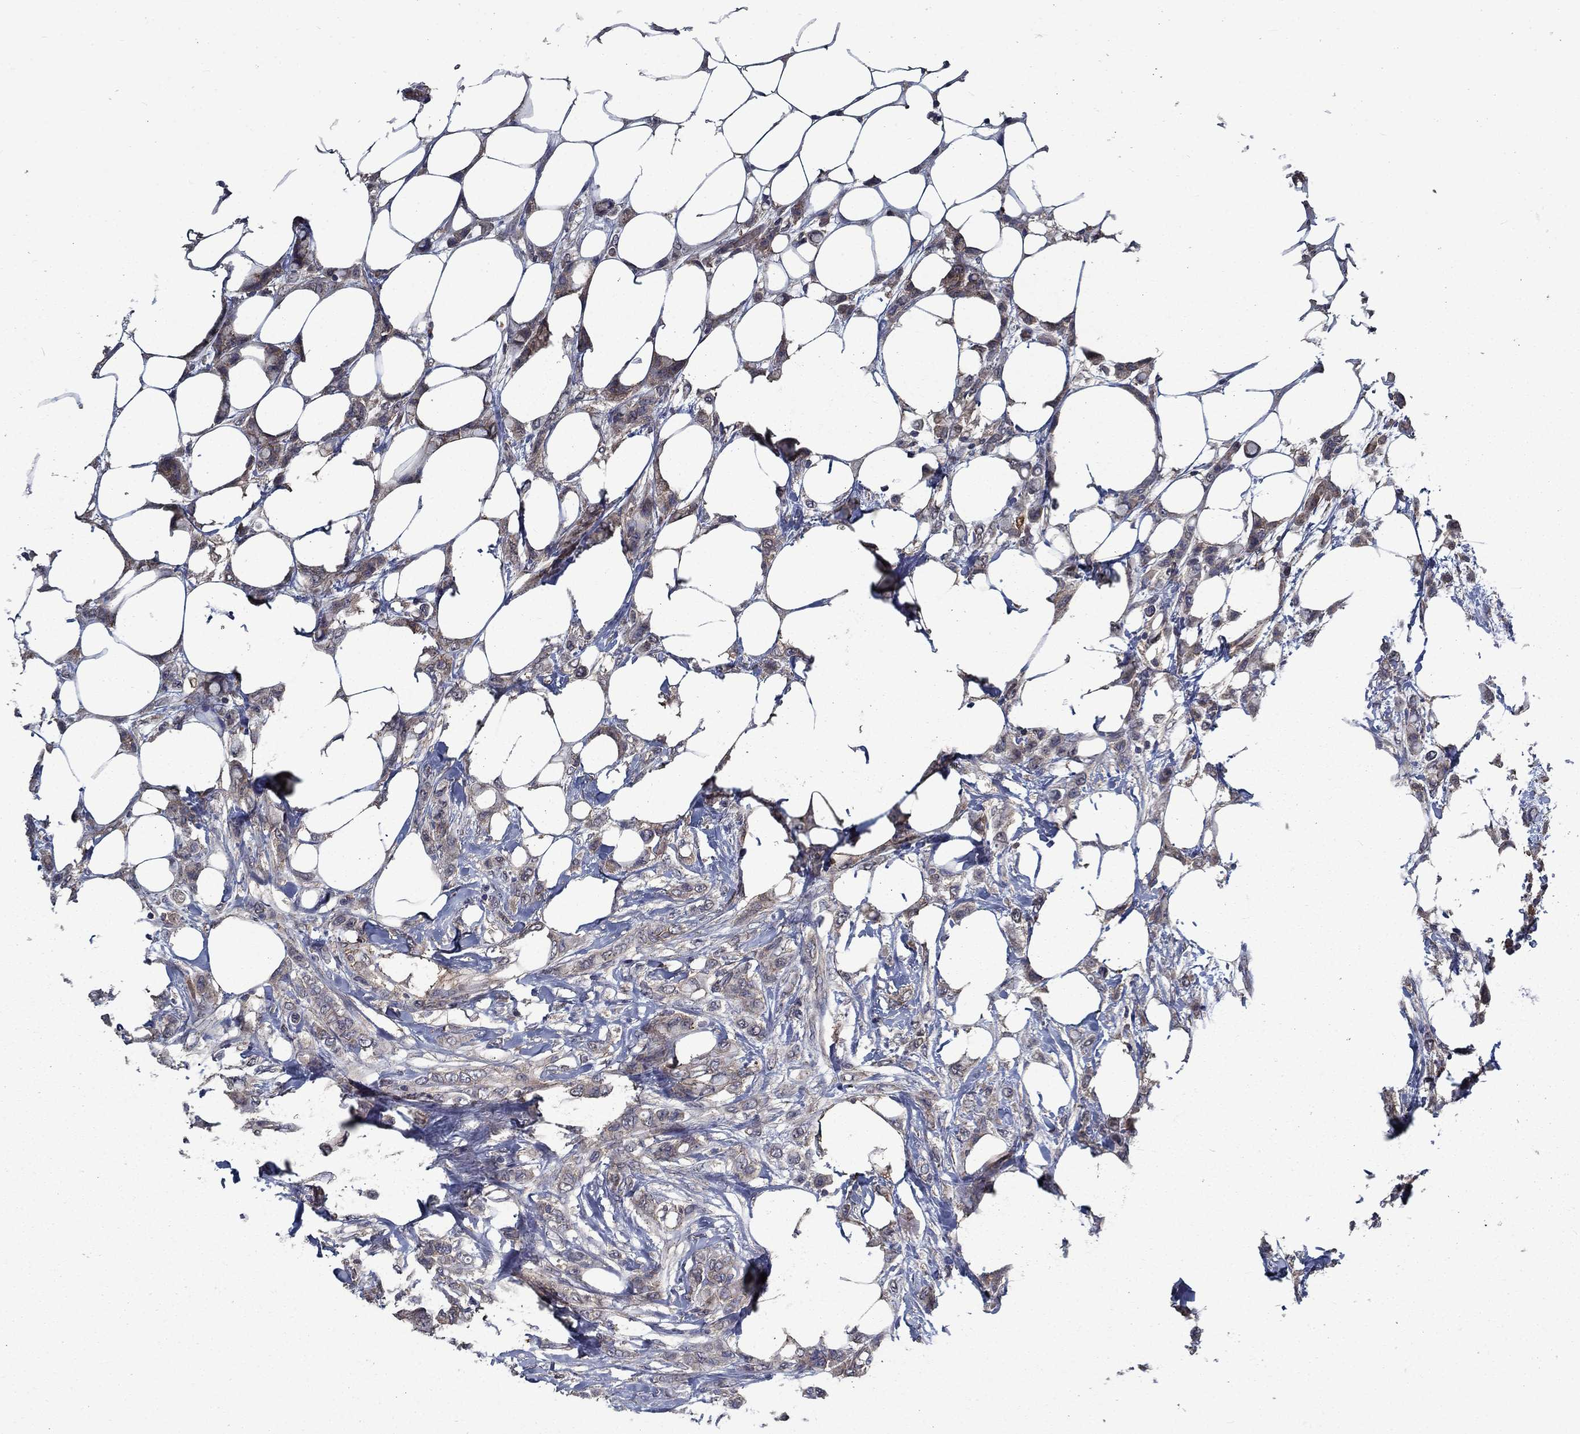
{"staining": {"intensity": "strong", "quantity": "<25%", "location": "cytoplasmic/membranous"}, "tissue": "breast cancer", "cell_type": "Tumor cells", "image_type": "cancer", "snomed": [{"axis": "morphology", "description": "Lobular carcinoma"}, {"axis": "topography", "description": "Breast"}], "caption": "Human lobular carcinoma (breast) stained with a protein marker shows strong staining in tumor cells.", "gene": "SLC44A1", "patient": {"sex": "female", "age": 66}}